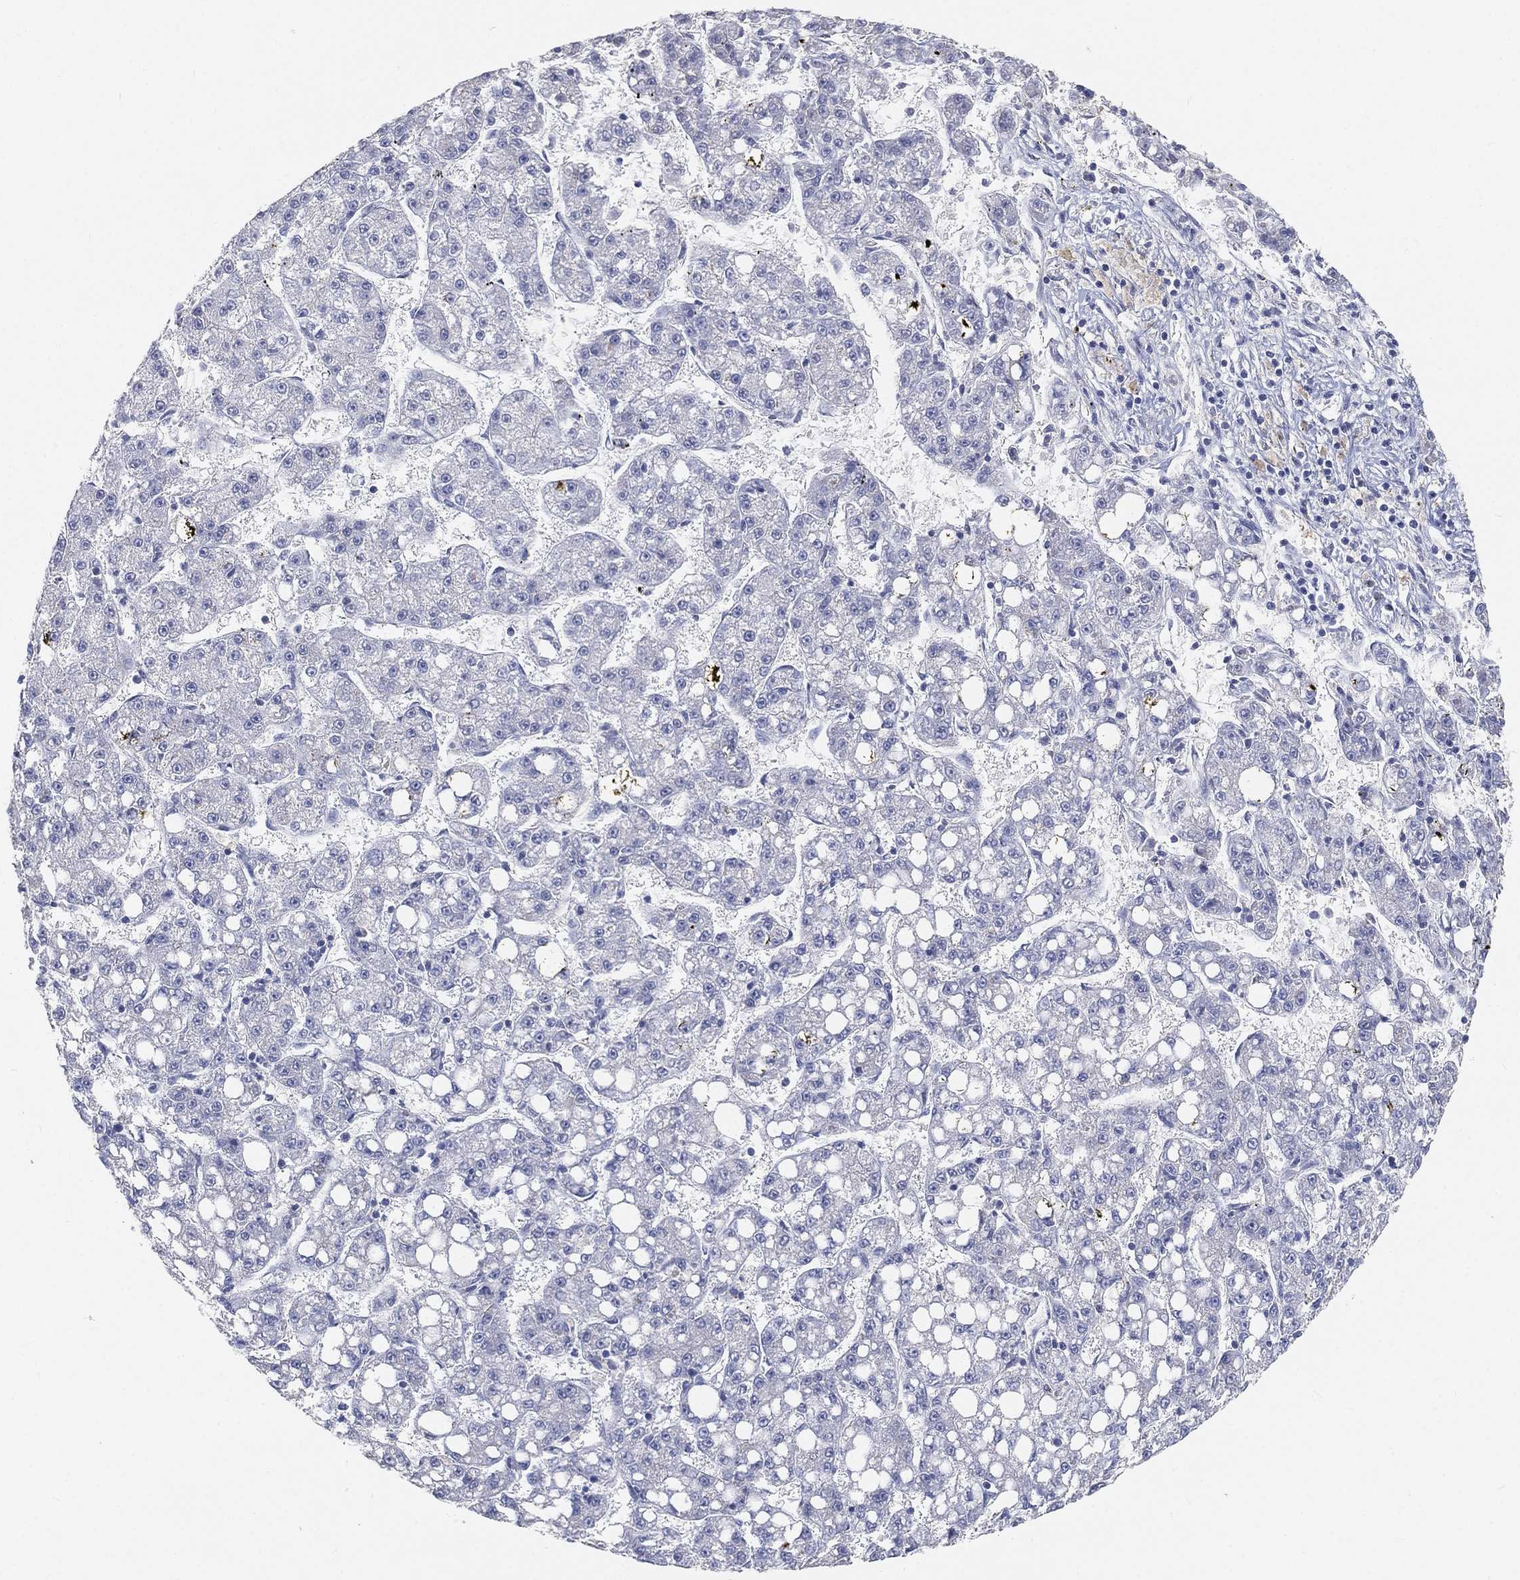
{"staining": {"intensity": "negative", "quantity": "none", "location": "none"}, "tissue": "liver cancer", "cell_type": "Tumor cells", "image_type": "cancer", "snomed": [{"axis": "morphology", "description": "Carcinoma, Hepatocellular, NOS"}, {"axis": "topography", "description": "Liver"}], "caption": "Liver hepatocellular carcinoma stained for a protein using immunohistochemistry displays no staining tumor cells.", "gene": "TMEM25", "patient": {"sex": "female", "age": 65}}